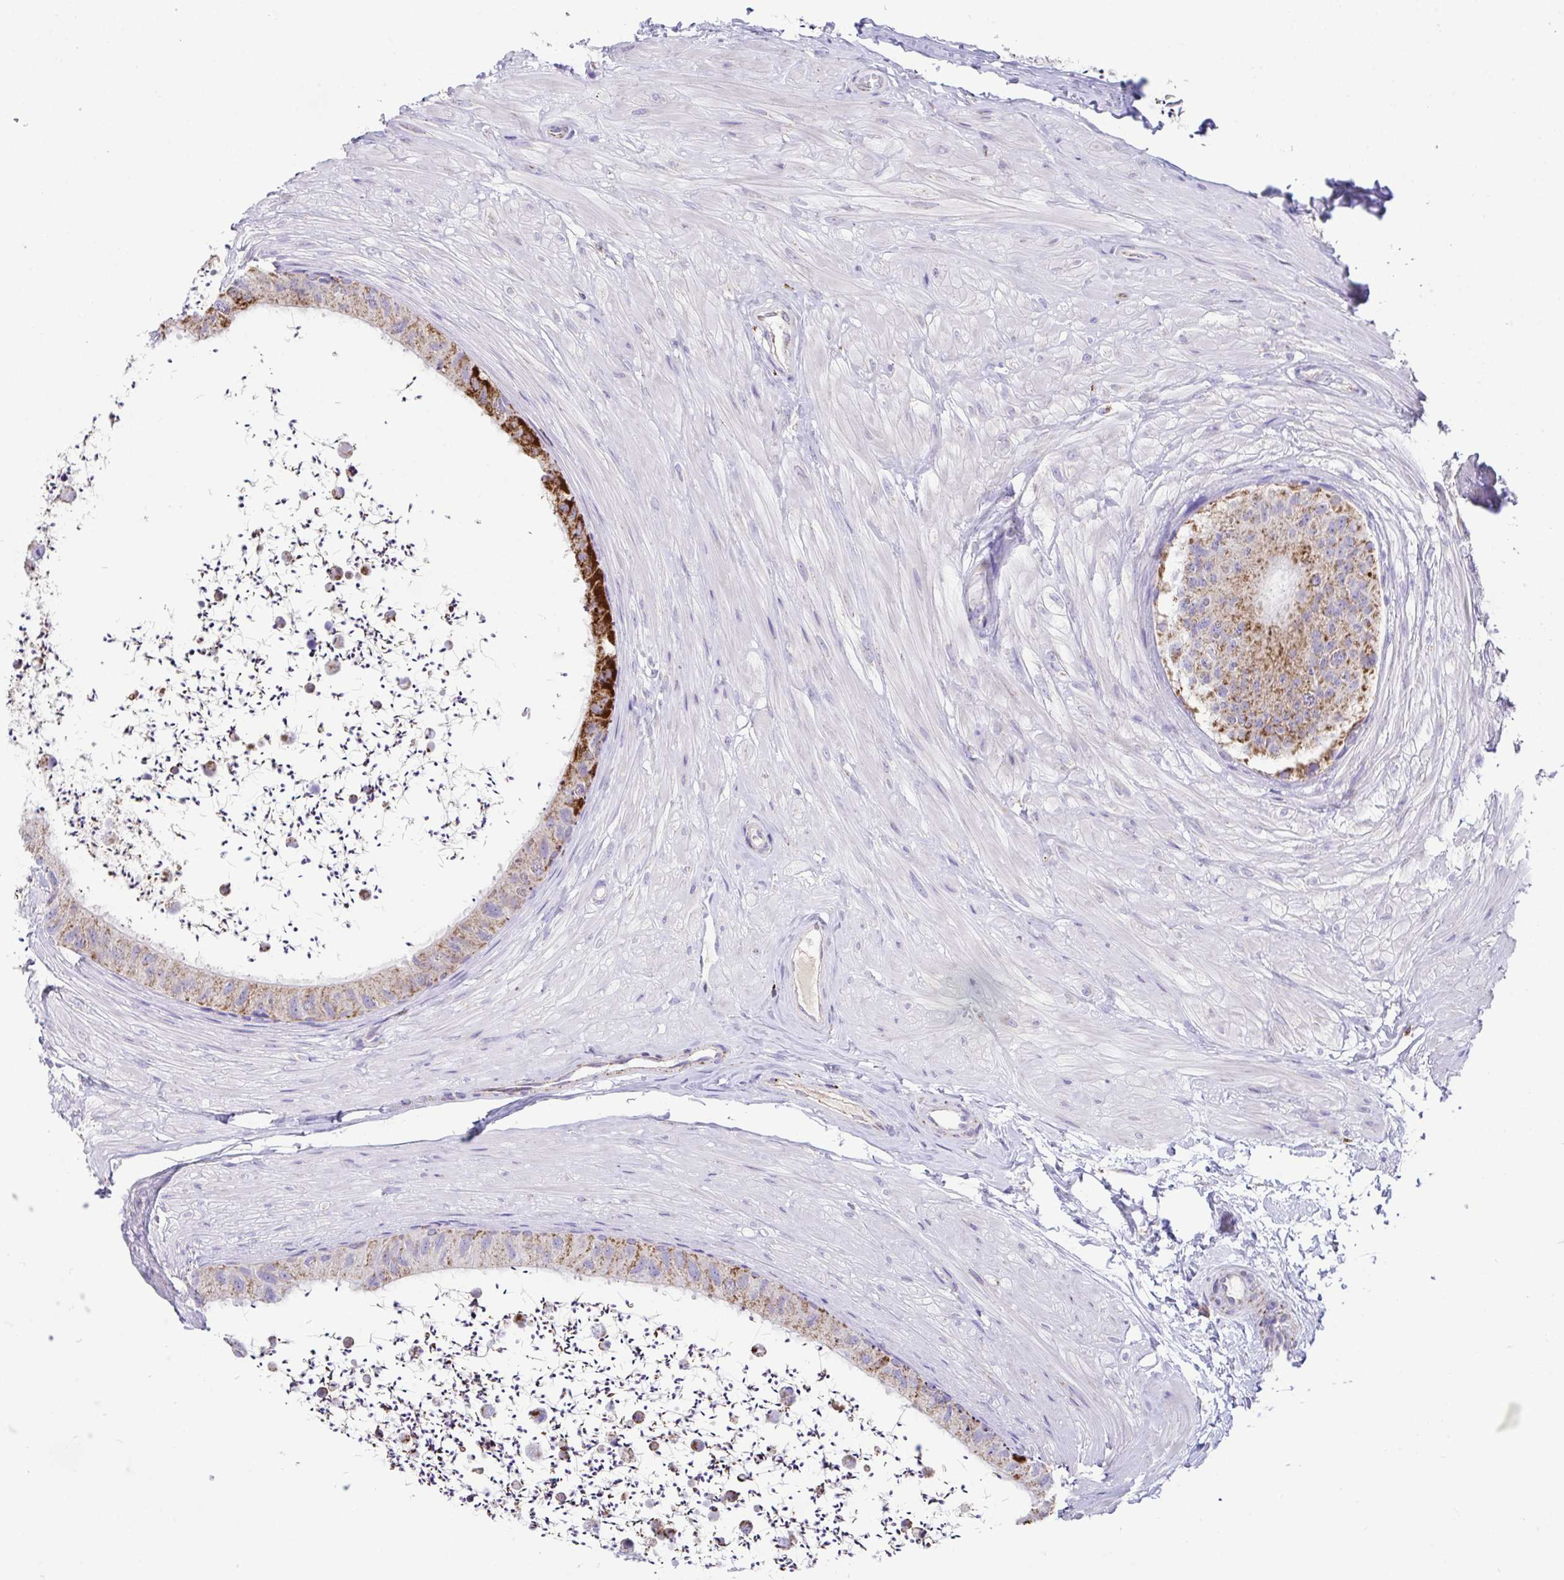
{"staining": {"intensity": "strong", "quantity": "<25%", "location": "cytoplasmic/membranous"}, "tissue": "epididymis", "cell_type": "Glandular cells", "image_type": "normal", "snomed": [{"axis": "morphology", "description": "Normal tissue, NOS"}, {"axis": "topography", "description": "Epididymis"}, {"axis": "topography", "description": "Peripheral nerve tissue"}], "caption": "Immunohistochemical staining of normal epididymis displays <25% levels of strong cytoplasmic/membranous protein staining in approximately <25% of glandular cells.", "gene": "PCMTD2", "patient": {"sex": "male", "age": 32}}